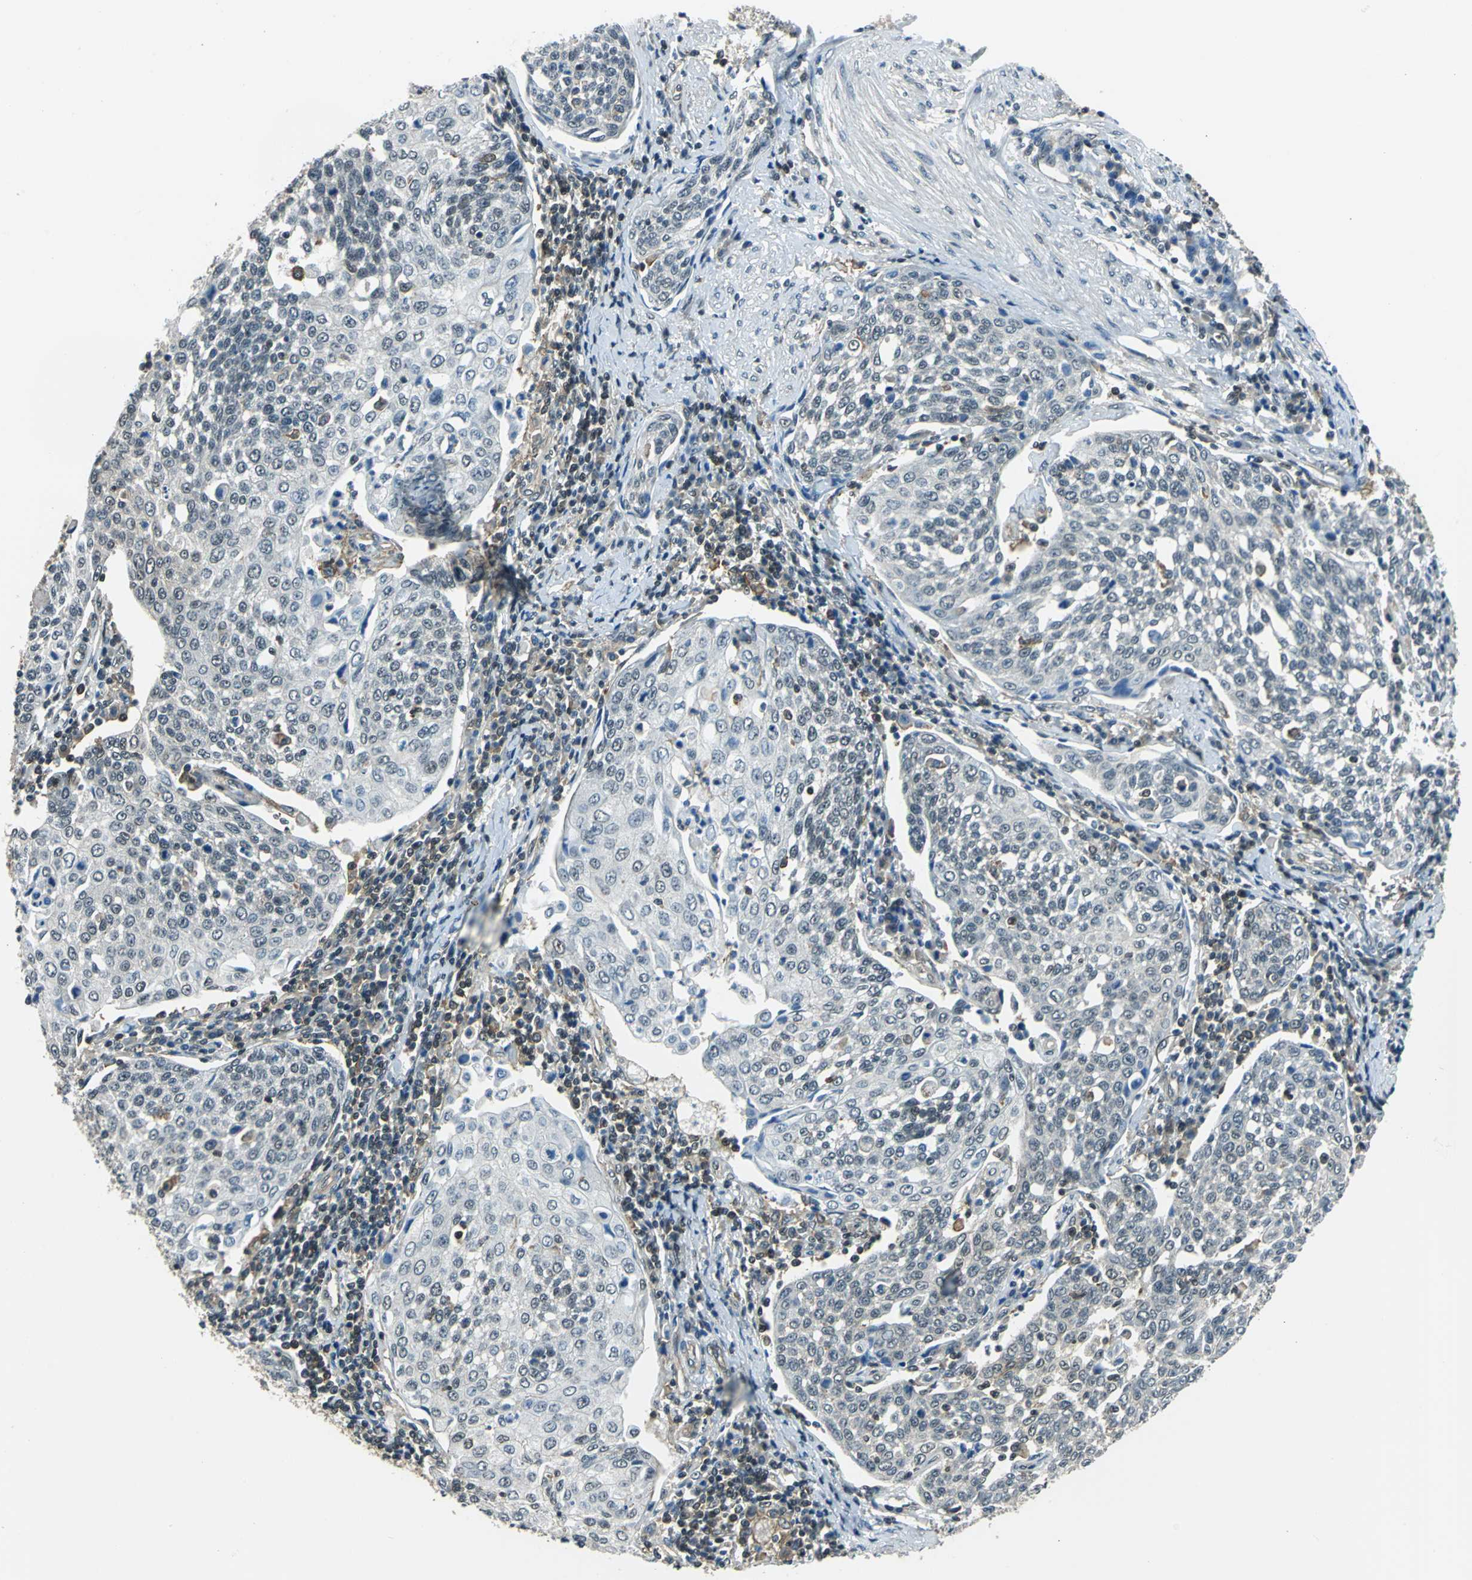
{"staining": {"intensity": "negative", "quantity": "none", "location": "none"}, "tissue": "cervical cancer", "cell_type": "Tumor cells", "image_type": "cancer", "snomed": [{"axis": "morphology", "description": "Squamous cell carcinoma, NOS"}, {"axis": "topography", "description": "Cervix"}], "caption": "DAB immunohistochemical staining of human cervical squamous cell carcinoma reveals no significant positivity in tumor cells.", "gene": "ARPC3", "patient": {"sex": "female", "age": 34}}